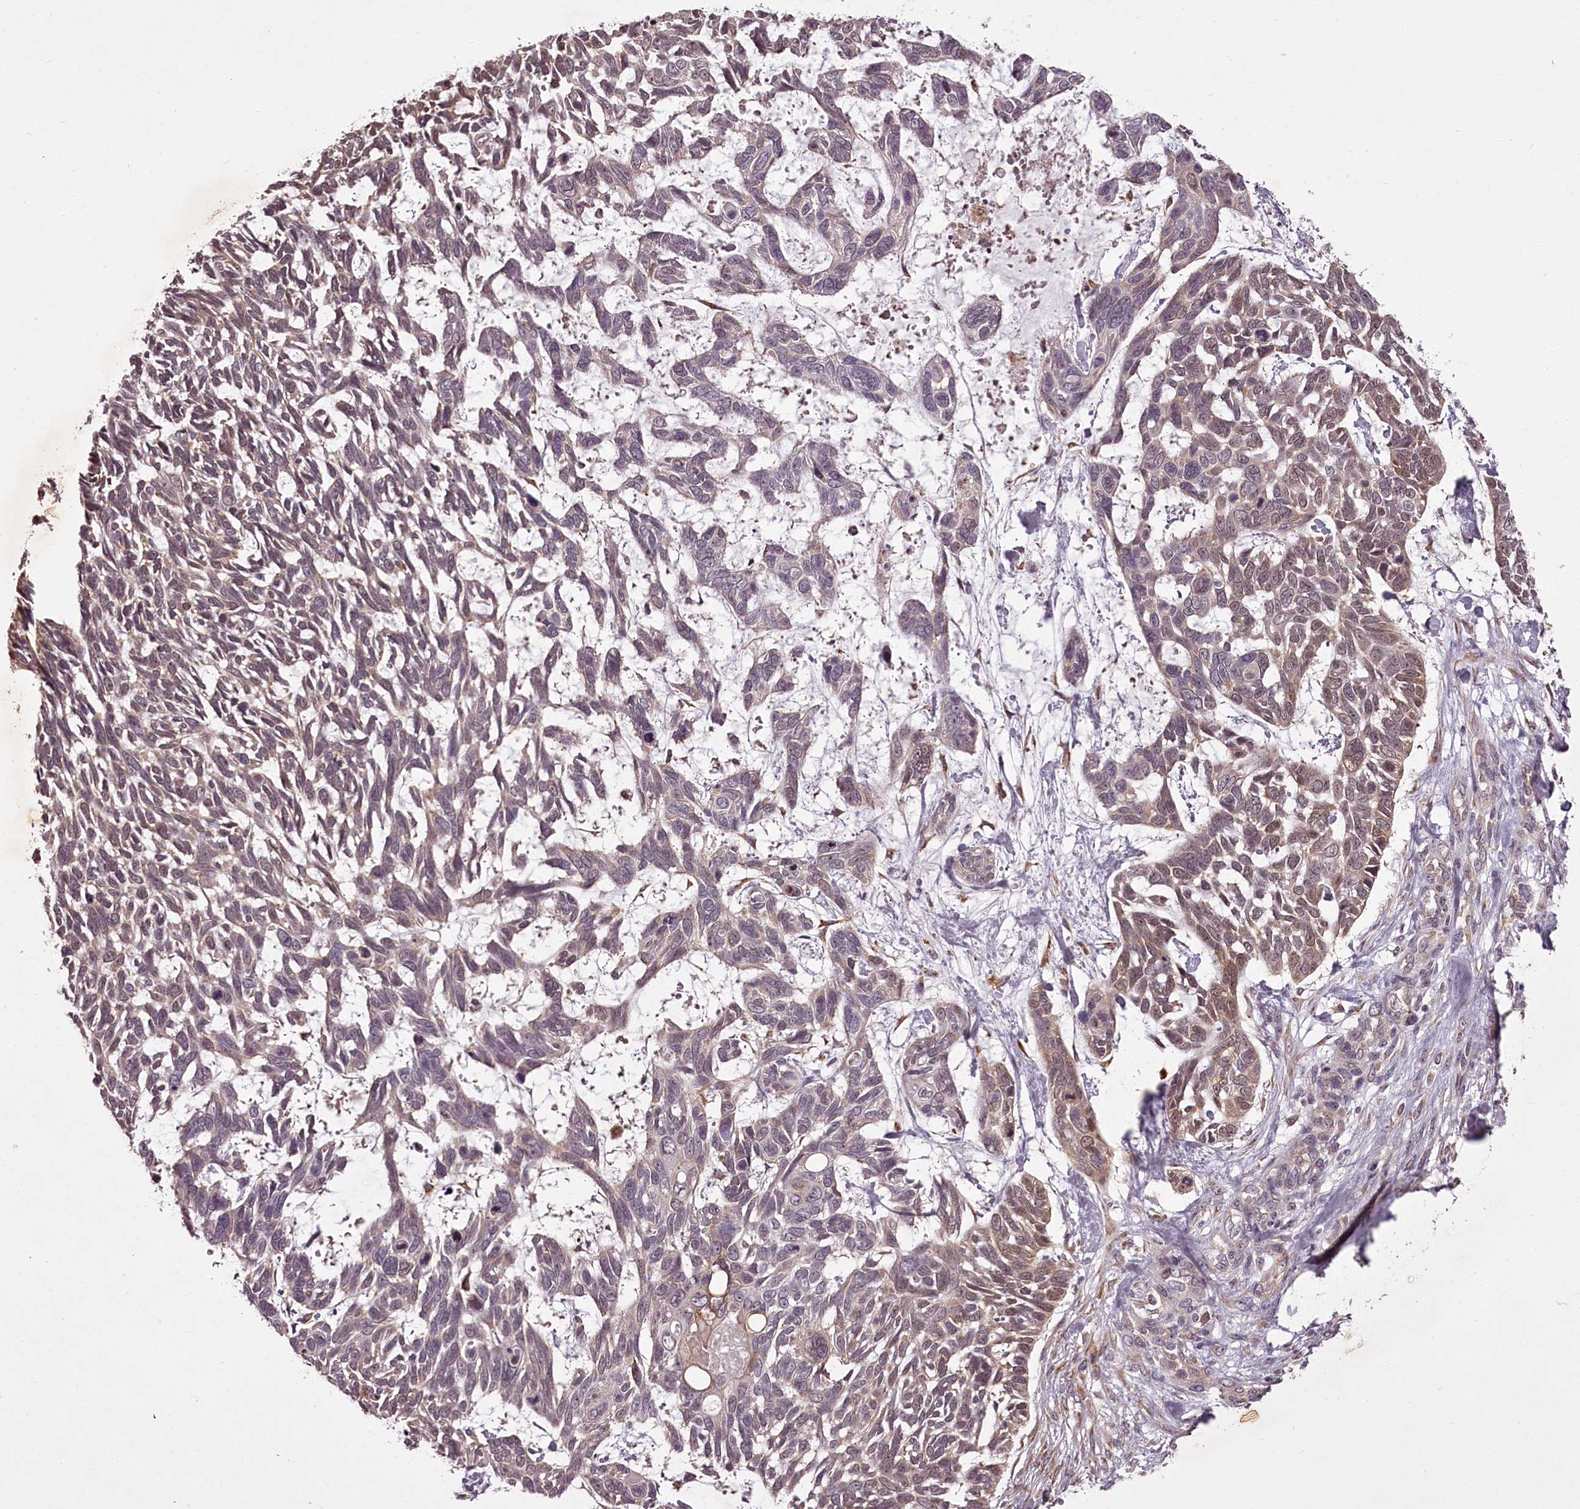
{"staining": {"intensity": "weak", "quantity": "25%-75%", "location": "cytoplasmic/membranous,nuclear"}, "tissue": "skin cancer", "cell_type": "Tumor cells", "image_type": "cancer", "snomed": [{"axis": "morphology", "description": "Basal cell carcinoma"}, {"axis": "topography", "description": "Skin"}], "caption": "A histopathology image showing weak cytoplasmic/membranous and nuclear expression in about 25%-75% of tumor cells in skin cancer (basal cell carcinoma), as visualized by brown immunohistochemical staining.", "gene": "CCDC92", "patient": {"sex": "male", "age": 88}}